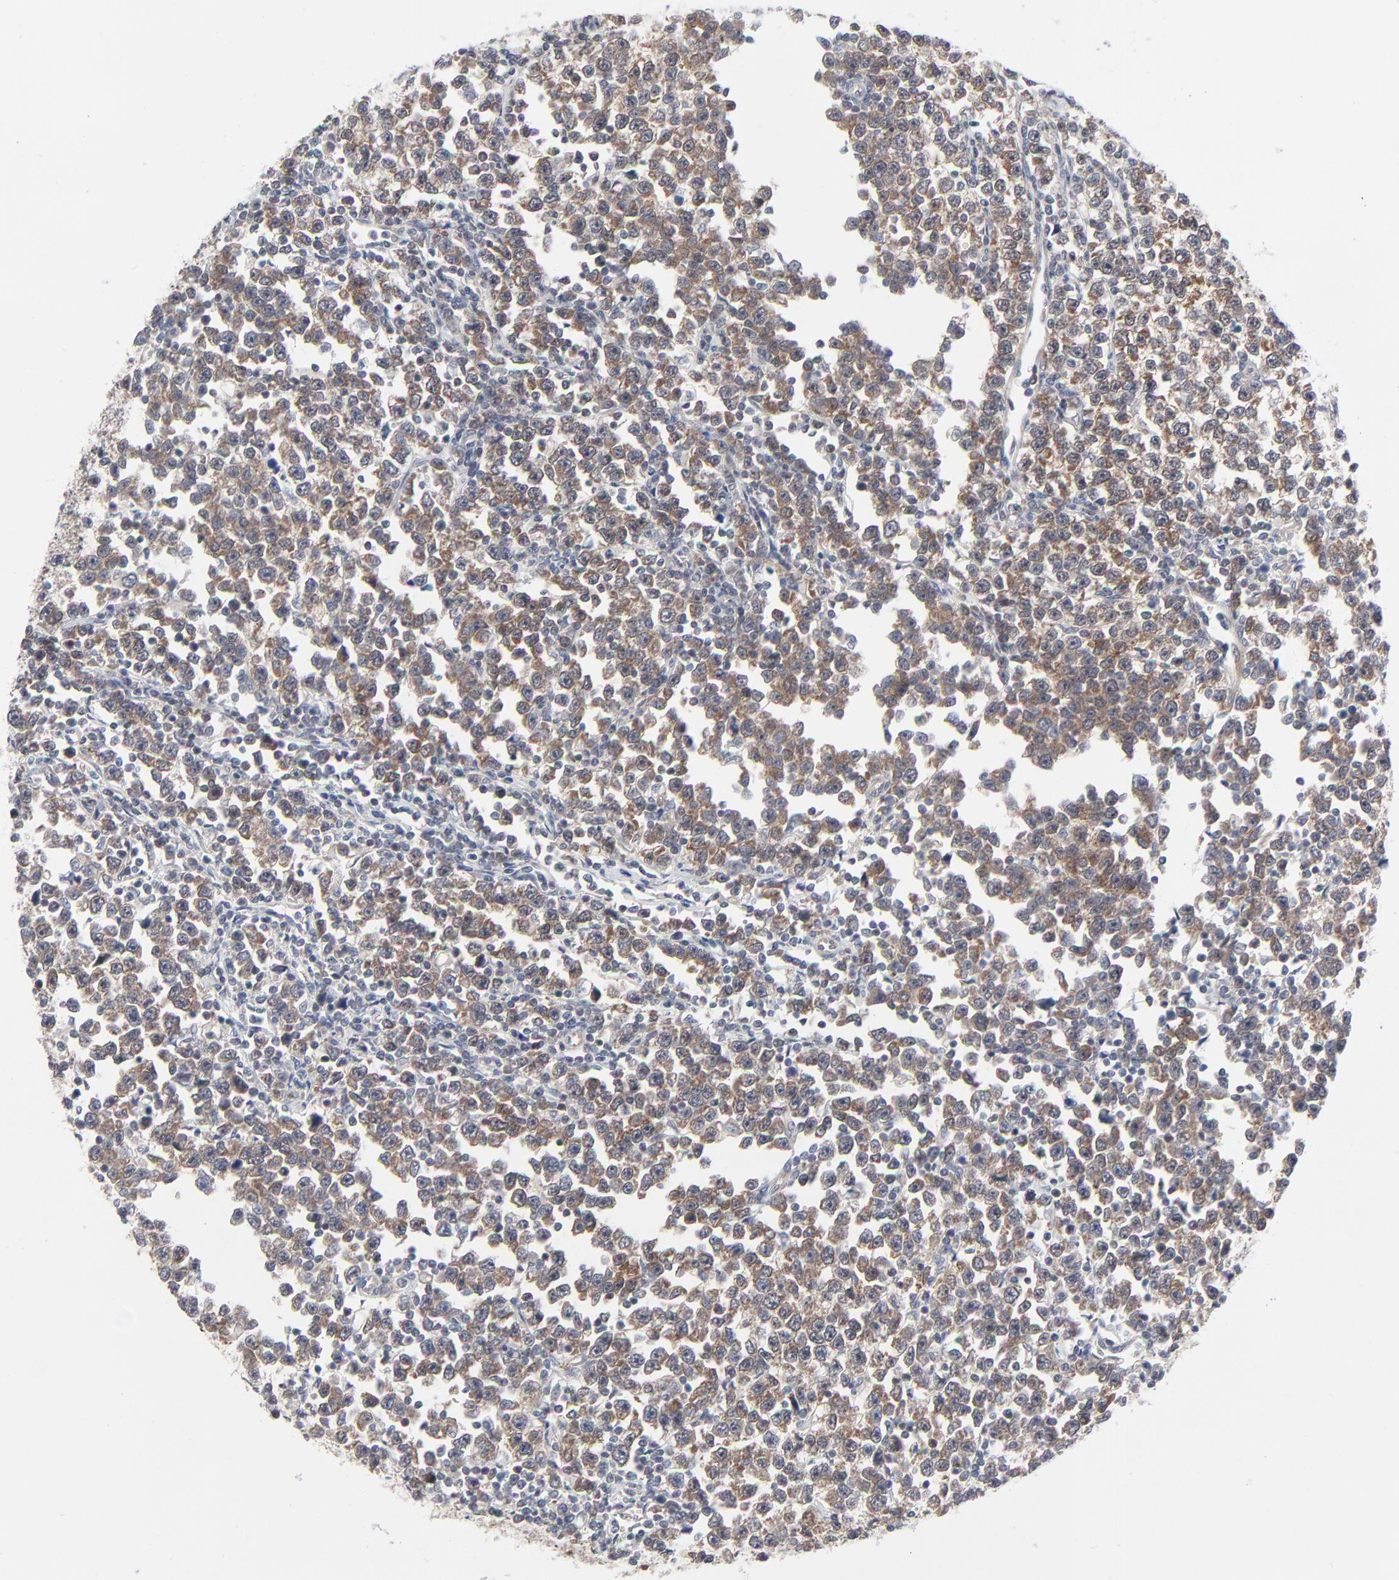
{"staining": {"intensity": "weak", "quantity": ">75%", "location": "cytoplasmic/membranous"}, "tissue": "testis cancer", "cell_type": "Tumor cells", "image_type": "cancer", "snomed": [{"axis": "morphology", "description": "Seminoma, NOS"}, {"axis": "topography", "description": "Testis"}], "caption": "IHC staining of testis cancer, which exhibits low levels of weak cytoplasmic/membranous expression in approximately >75% of tumor cells indicating weak cytoplasmic/membranous protein expression. The staining was performed using DAB (3,3'-diaminobenzidine) (brown) for protein detection and nuclei were counterstained in hematoxylin (blue).", "gene": "RPS6KB1", "patient": {"sex": "male", "age": 43}}